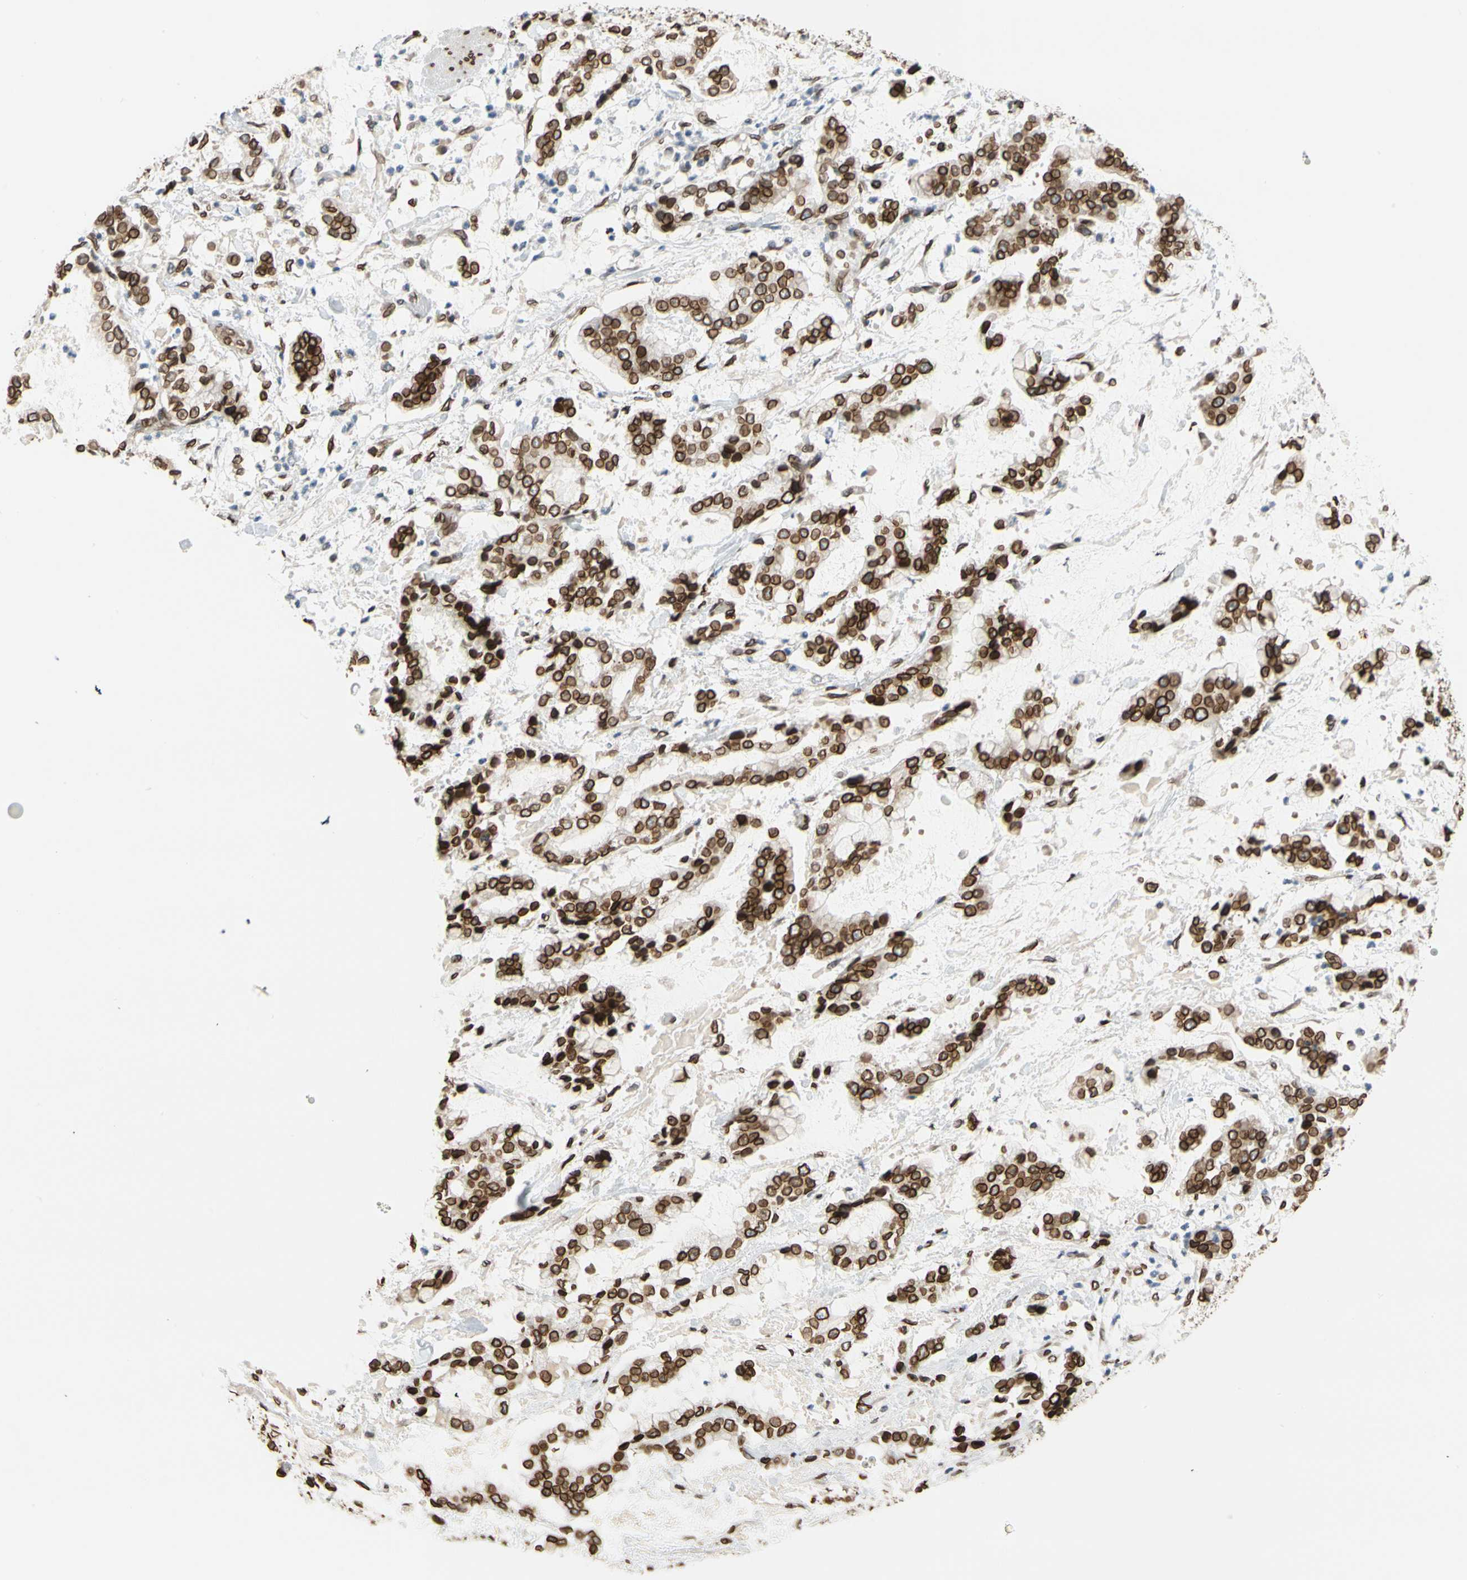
{"staining": {"intensity": "strong", "quantity": ">75%", "location": "cytoplasmic/membranous,nuclear"}, "tissue": "stomach cancer", "cell_type": "Tumor cells", "image_type": "cancer", "snomed": [{"axis": "morphology", "description": "Normal tissue, NOS"}, {"axis": "morphology", "description": "Adenocarcinoma, NOS"}, {"axis": "topography", "description": "Stomach, upper"}, {"axis": "topography", "description": "Stomach"}], "caption": "The histopathology image displays staining of stomach cancer, revealing strong cytoplasmic/membranous and nuclear protein positivity (brown color) within tumor cells.", "gene": "SUN1", "patient": {"sex": "male", "age": 76}}